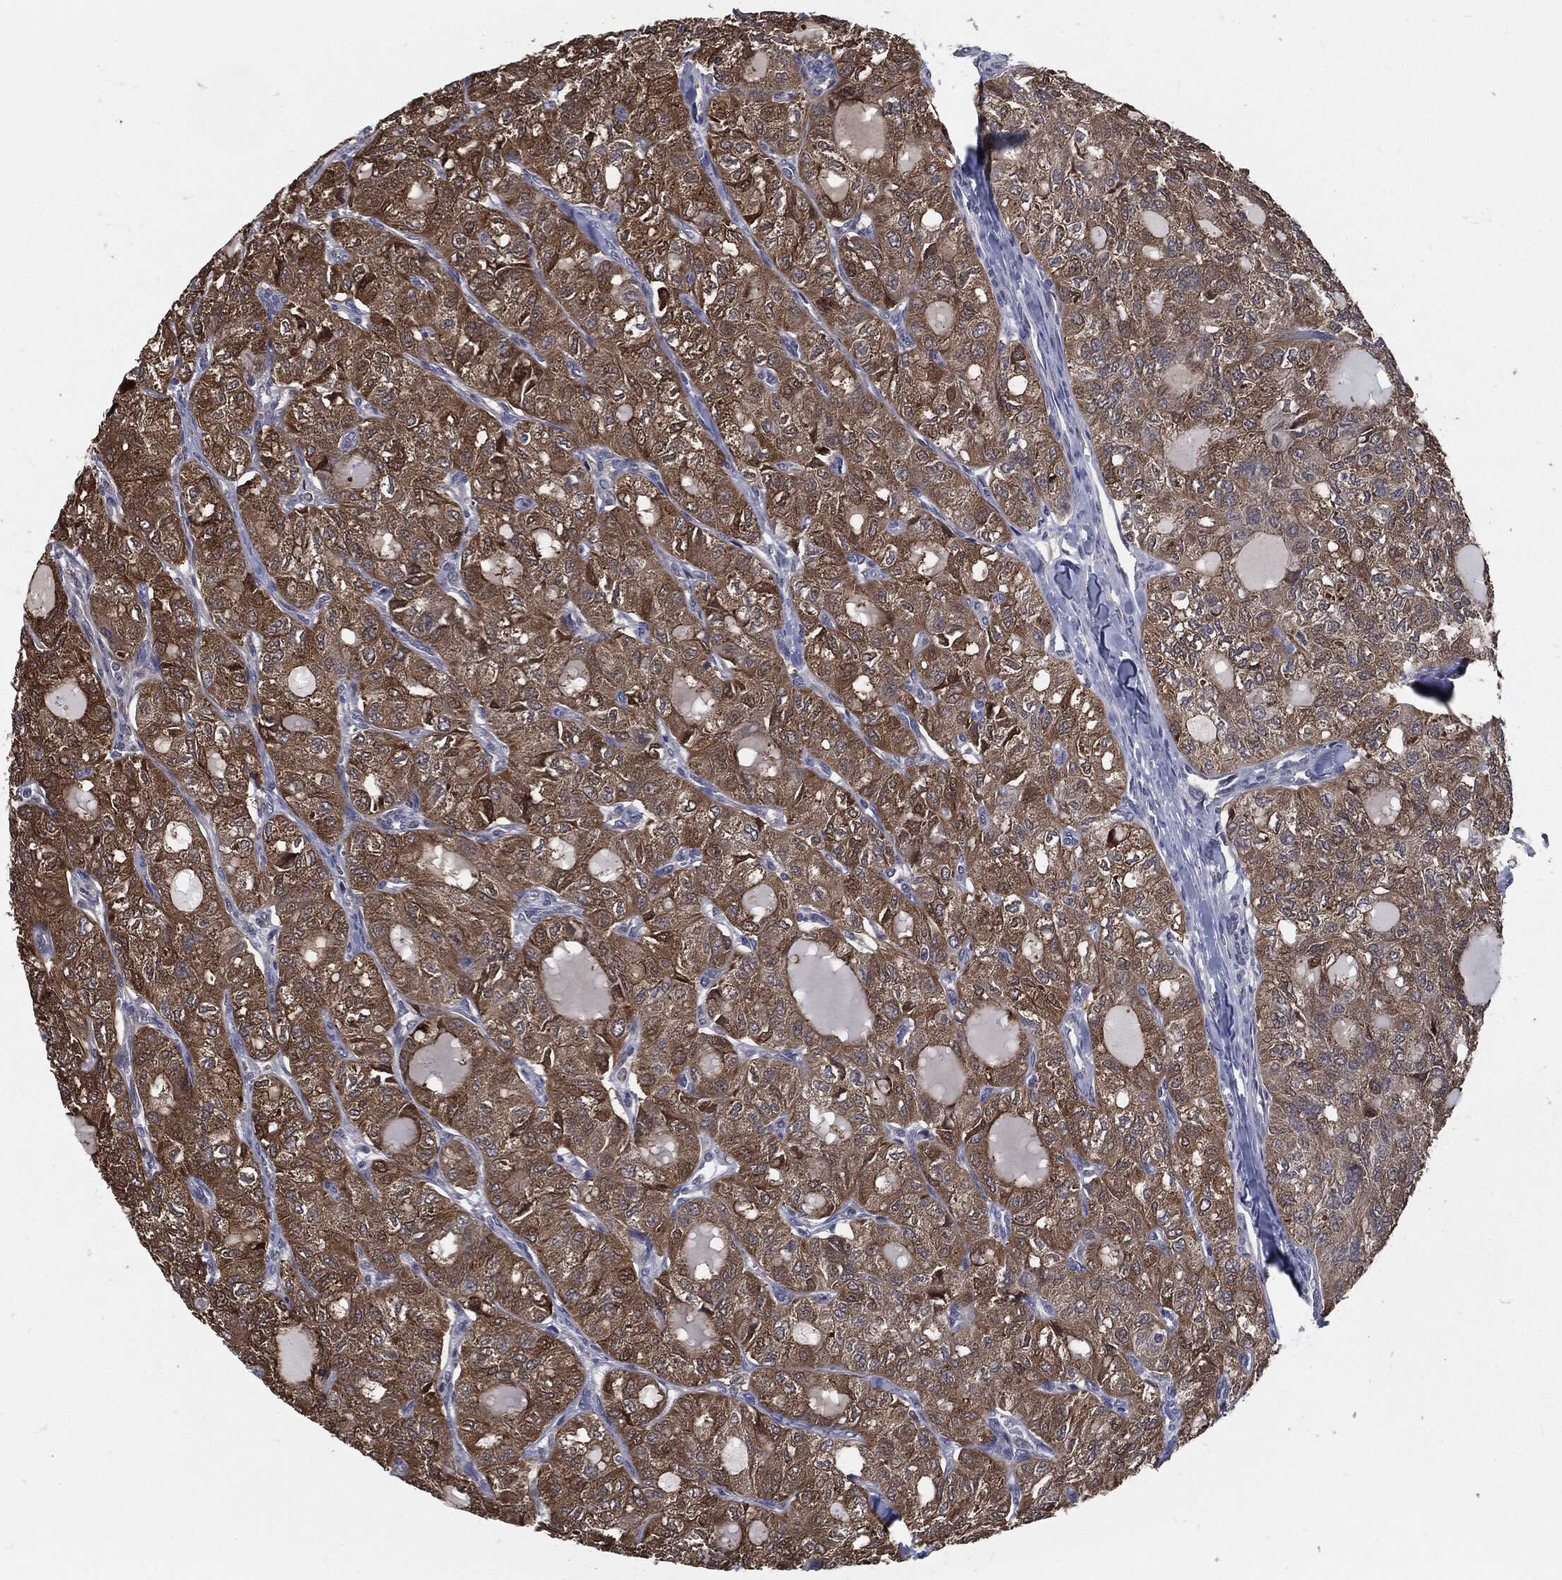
{"staining": {"intensity": "moderate", "quantity": ">75%", "location": "cytoplasmic/membranous"}, "tissue": "thyroid cancer", "cell_type": "Tumor cells", "image_type": "cancer", "snomed": [{"axis": "morphology", "description": "Follicular adenoma carcinoma, NOS"}, {"axis": "topography", "description": "Thyroid gland"}], "caption": "This image reveals IHC staining of thyroid cancer (follicular adenoma carcinoma), with medium moderate cytoplasmic/membranous expression in about >75% of tumor cells.", "gene": "PRDX4", "patient": {"sex": "male", "age": 75}}